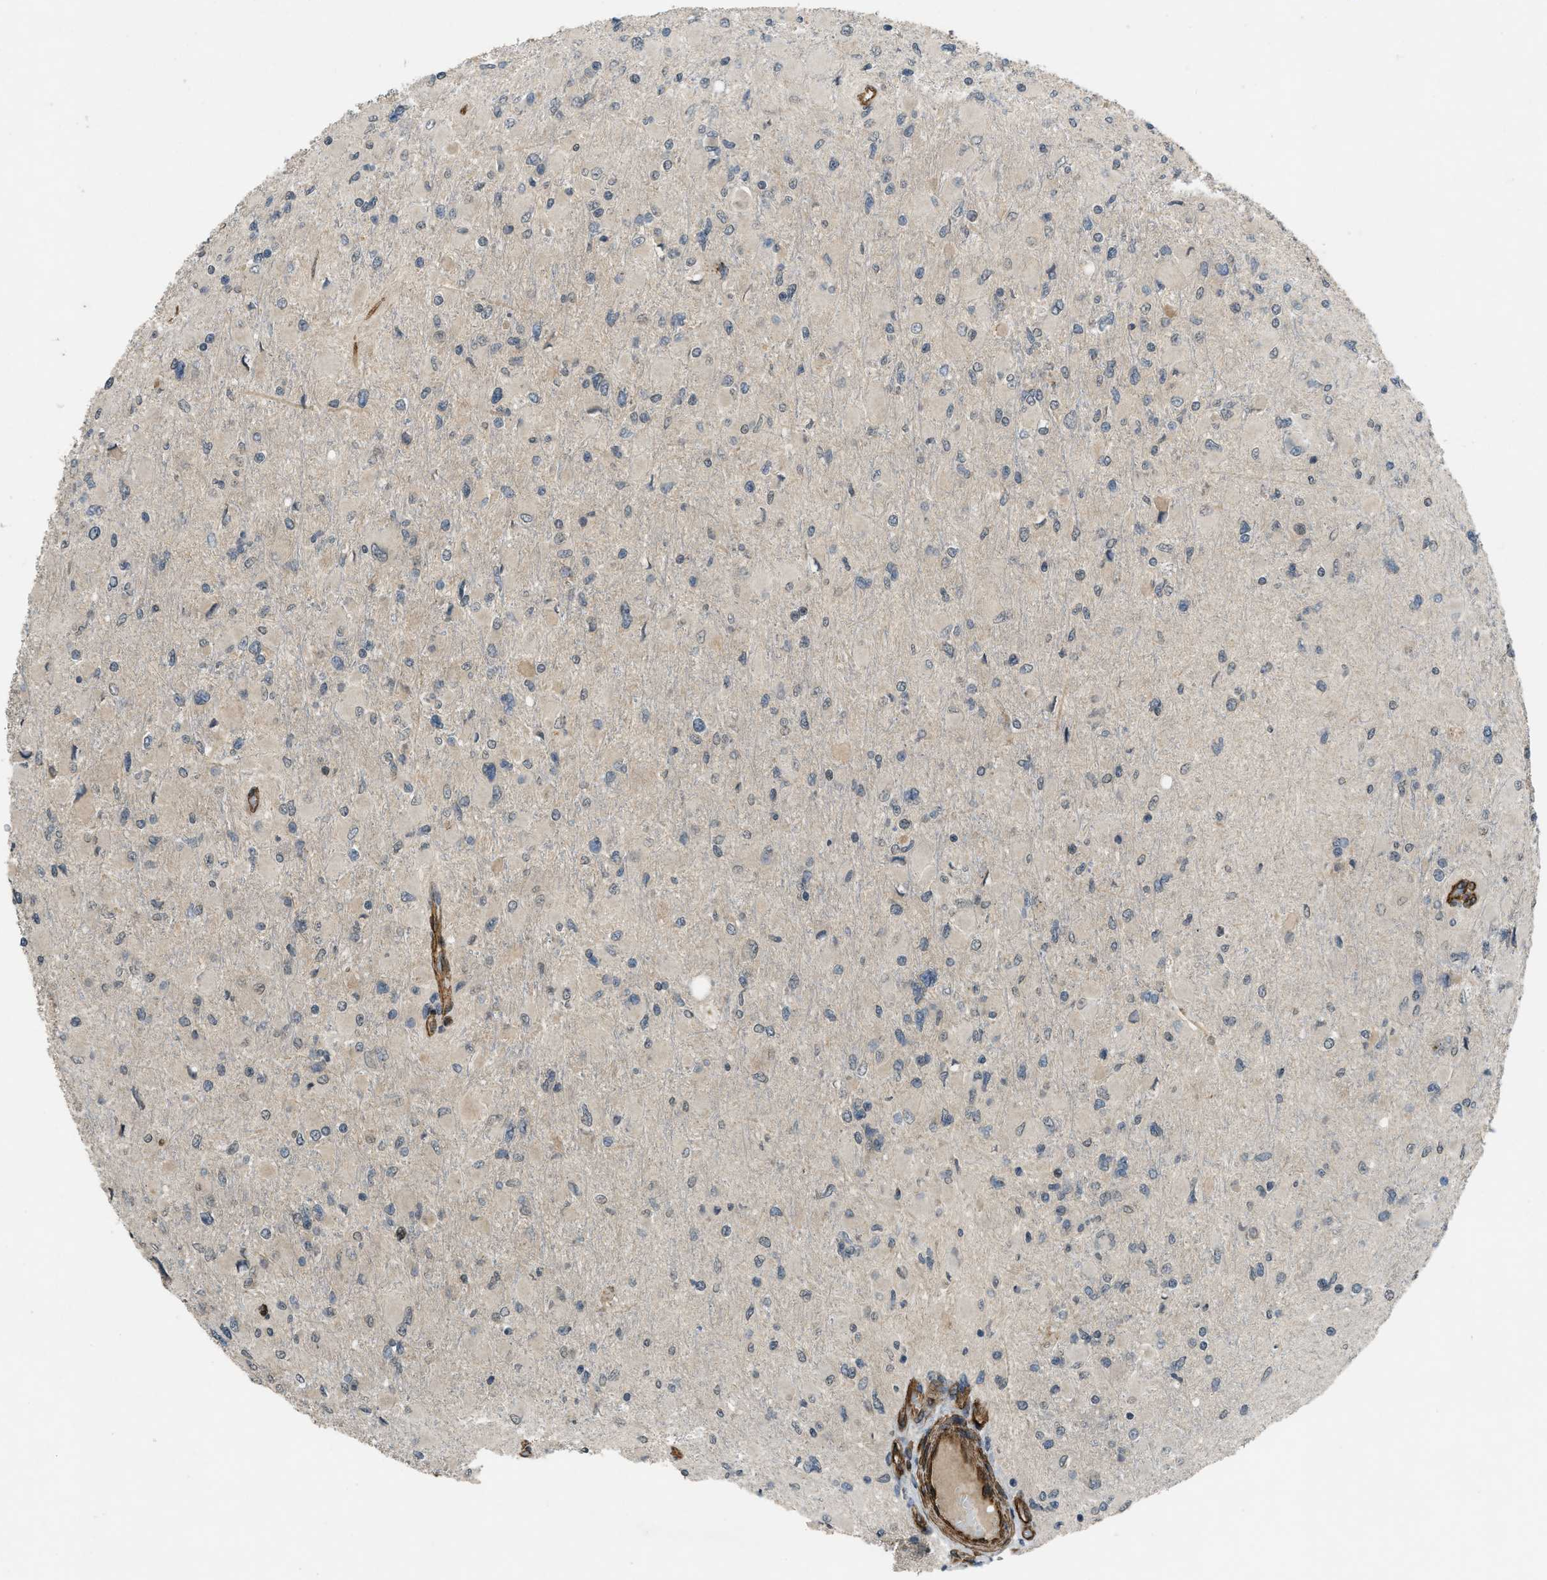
{"staining": {"intensity": "negative", "quantity": "none", "location": "none"}, "tissue": "glioma", "cell_type": "Tumor cells", "image_type": "cancer", "snomed": [{"axis": "morphology", "description": "Glioma, malignant, High grade"}, {"axis": "topography", "description": "Cerebral cortex"}], "caption": "Tumor cells show no significant protein staining in glioma.", "gene": "NMB", "patient": {"sex": "female", "age": 36}}